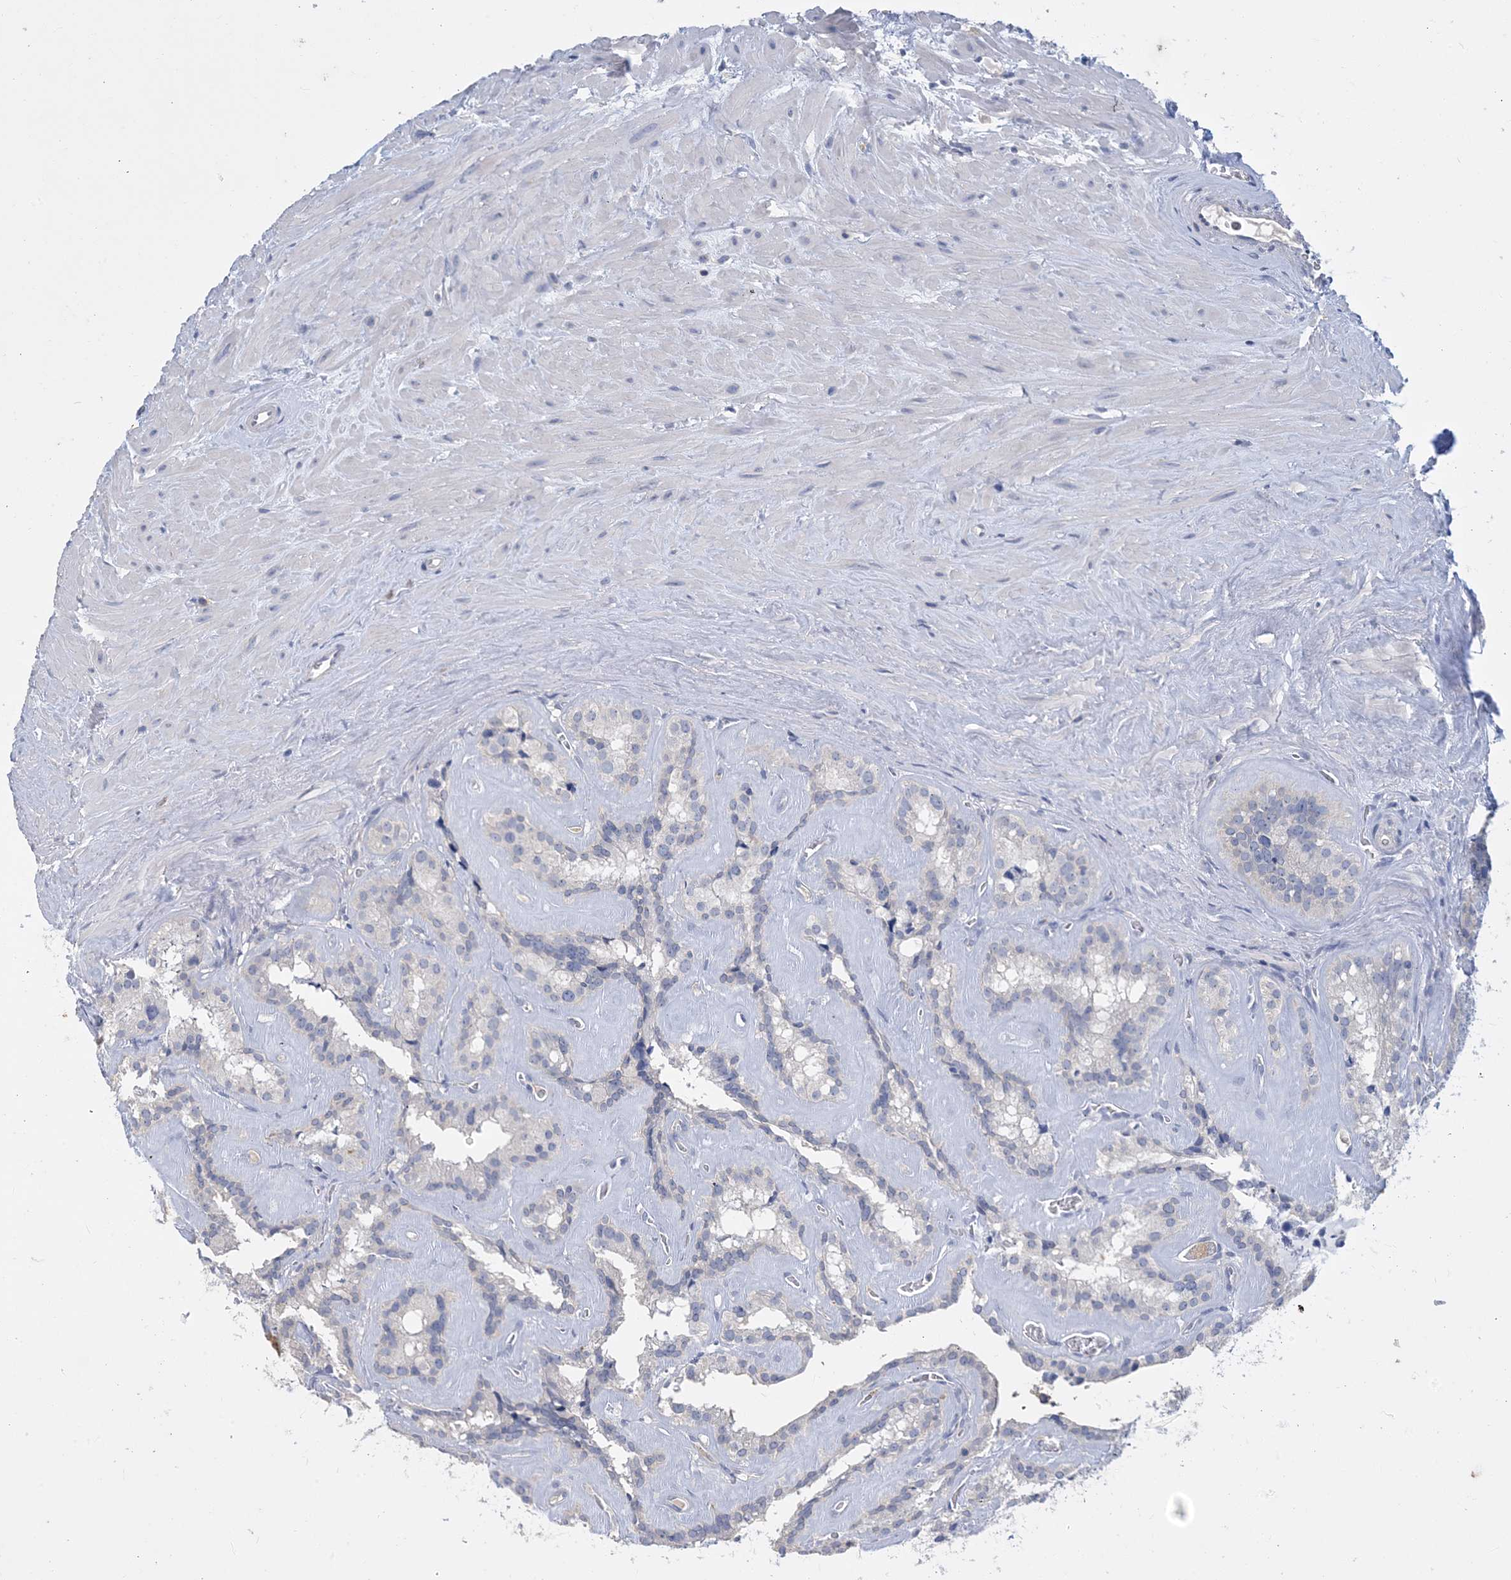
{"staining": {"intensity": "negative", "quantity": "none", "location": "none"}, "tissue": "seminal vesicle", "cell_type": "Glandular cells", "image_type": "normal", "snomed": [{"axis": "morphology", "description": "Normal tissue, NOS"}, {"axis": "topography", "description": "Prostate"}, {"axis": "topography", "description": "Seminal veicle"}], "caption": "DAB immunohistochemical staining of unremarkable human seminal vesicle displays no significant positivity in glandular cells.", "gene": "KPRP", "patient": {"sex": "male", "age": 59}}